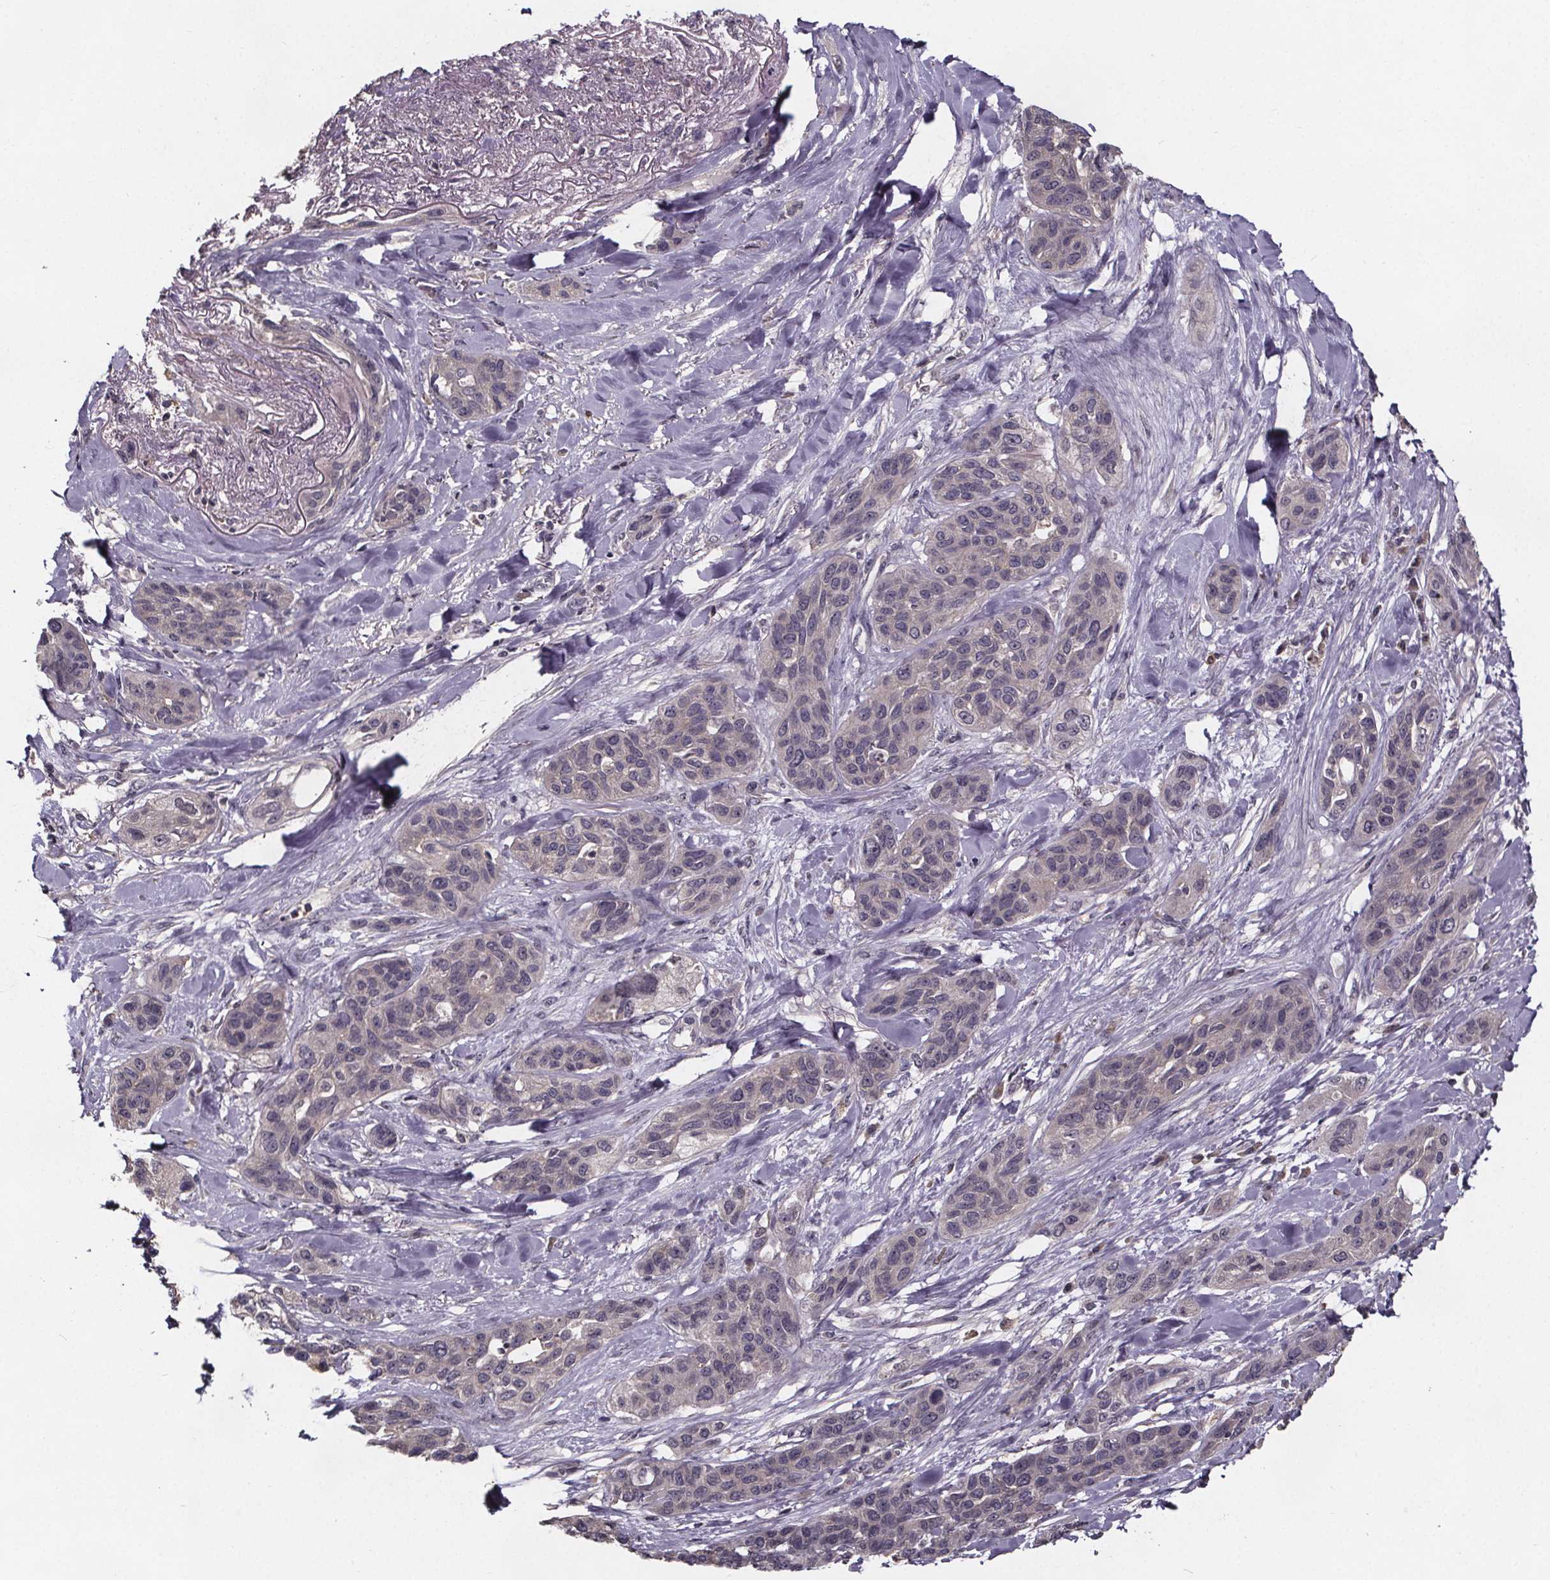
{"staining": {"intensity": "negative", "quantity": "none", "location": "none"}, "tissue": "lung cancer", "cell_type": "Tumor cells", "image_type": "cancer", "snomed": [{"axis": "morphology", "description": "Squamous cell carcinoma, NOS"}, {"axis": "topography", "description": "Lung"}], "caption": "Human lung cancer stained for a protein using immunohistochemistry (IHC) reveals no expression in tumor cells.", "gene": "SMIM1", "patient": {"sex": "female", "age": 70}}